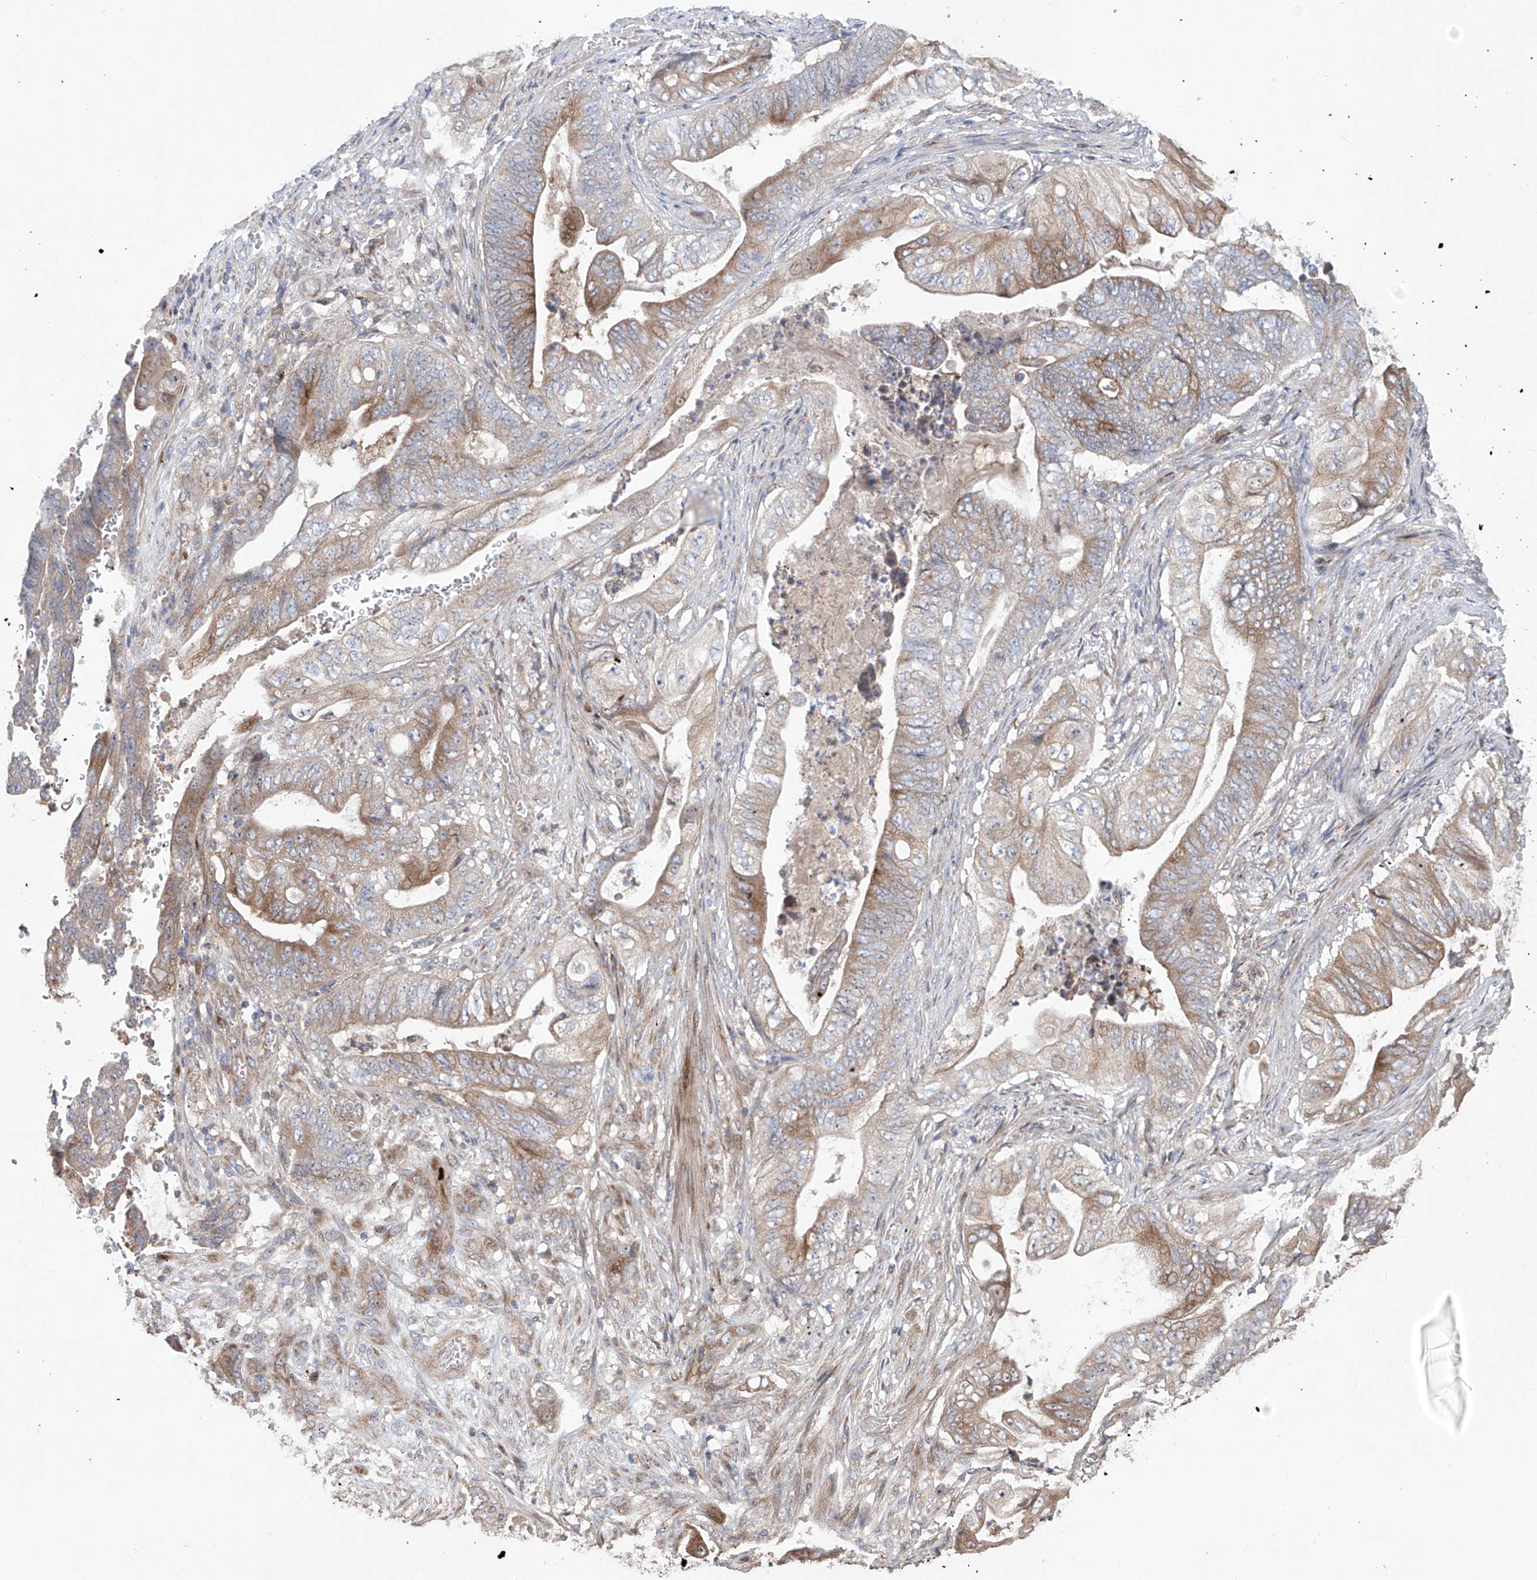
{"staining": {"intensity": "moderate", "quantity": "25%-75%", "location": "cytoplasmic/membranous"}, "tissue": "stomach cancer", "cell_type": "Tumor cells", "image_type": "cancer", "snomed": [{"axis": "morphology", "description": "Adenocarcinoma, NOS"}, {"axis": "topography", "description": "Stomach"}], "caption": "This is an image of immunohistochemistry (IHC) staining of stomach cancer, which shows moderate positivity in the cytoplasmic/membranous of tumor cells.", "gene": "KLC4", "patient": {"sex": "female", "age": 73}}